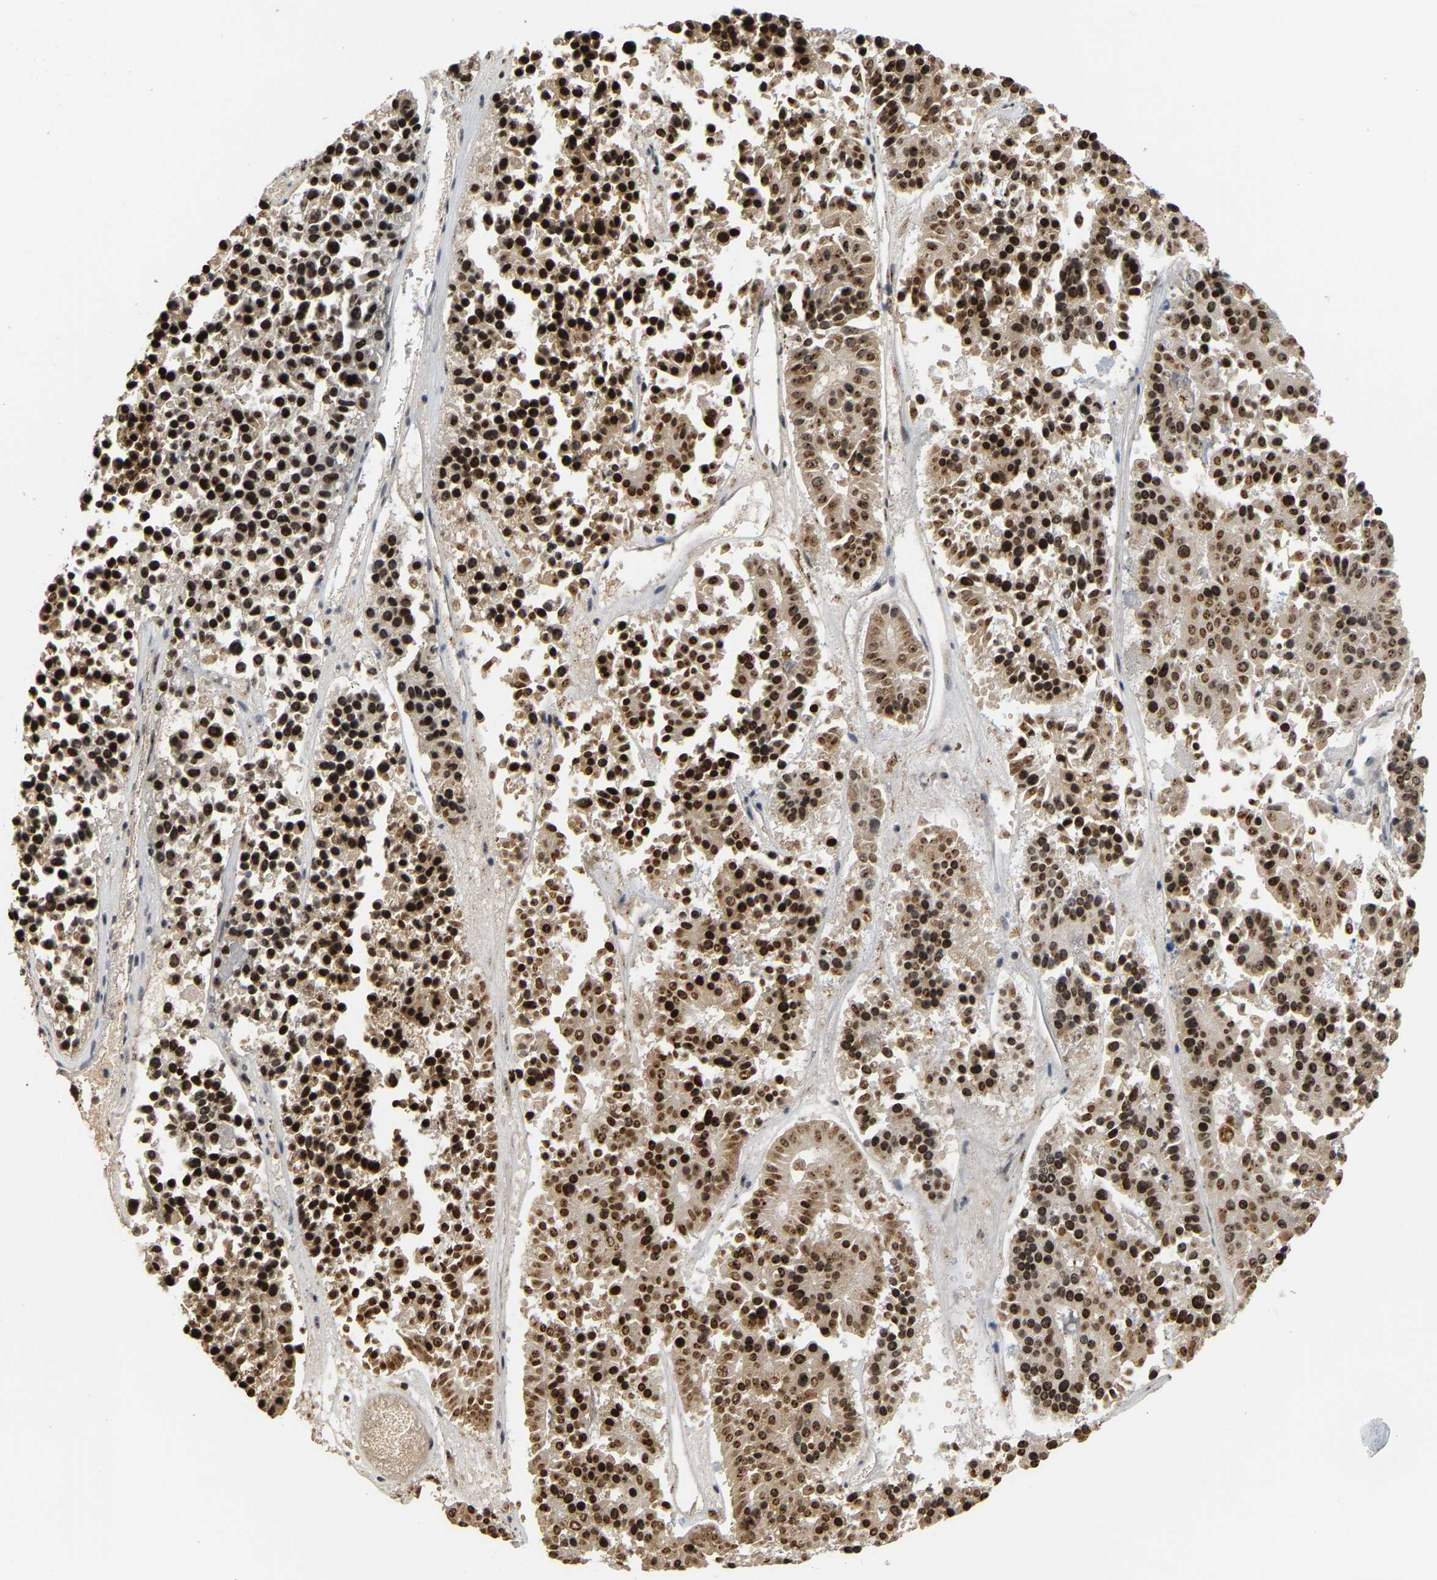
{"staining": {"intensity": "strong", "quantity": ">75%", "location": "cytoplasmic/membranous,nuclear"}, "tissue": "pancreatic cancer", "cell_type": "Tumor cells", "image_type": "cancer", "snomed": [{"axis": "morphology", "description": "Adenocarcinoma, NOS"}, {"axis": "topography", "description": "Pancreas"}], "caption": "Protein staining exhibits strong cytoplasmic/membranous and nuclear expression in approximately >75% of tumor cells in pancreatic adenocarcinoma.", "gene": "NOP58", "patient": {"sex": "male", "age": 50}}